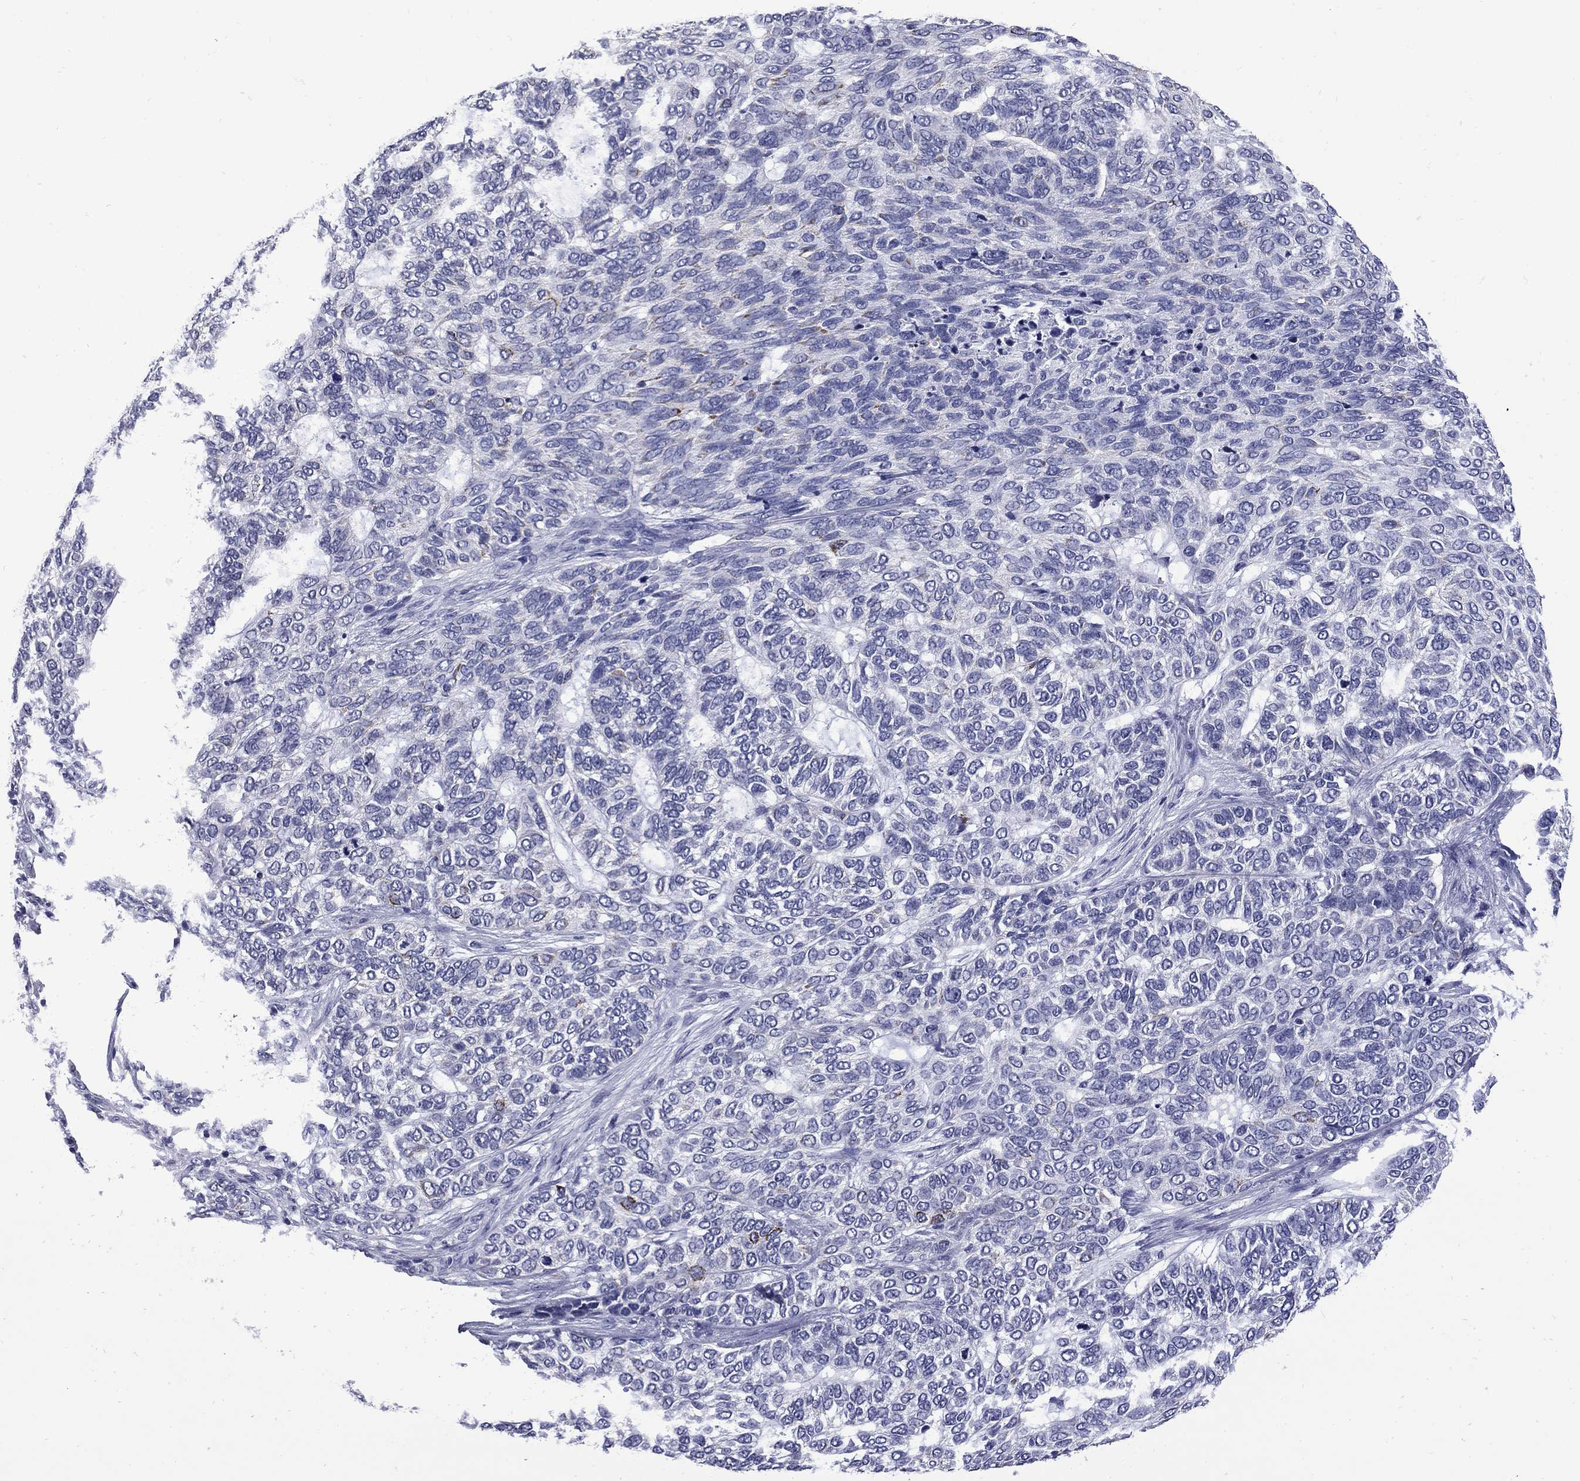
{"staining": {"intensity": "negative", "quantity": "none", "location": "none"}, "tissue": "skin cancer", "cell_type": "Tumor cells", "image_type": "cancer", "snomed": [{"axis": "morphology", "description": "Basal cell carcinoma"}, {"axis": "topography", "description": "Skin"}], "caption": "Immunohistochemistry image of skin cancer (basal cell carcinoma) stained for a protein (brown), which reveals no staining in tumor cells. The staining was performed using DAB (3,3'-diaminobenzidine) to visualize the protein expression in brown, while the nuclei were stained in blue with hematoxylin (Magnification: 20x).", "gene": "MGARP", "patient": {"sex": "female", "age": 65}}